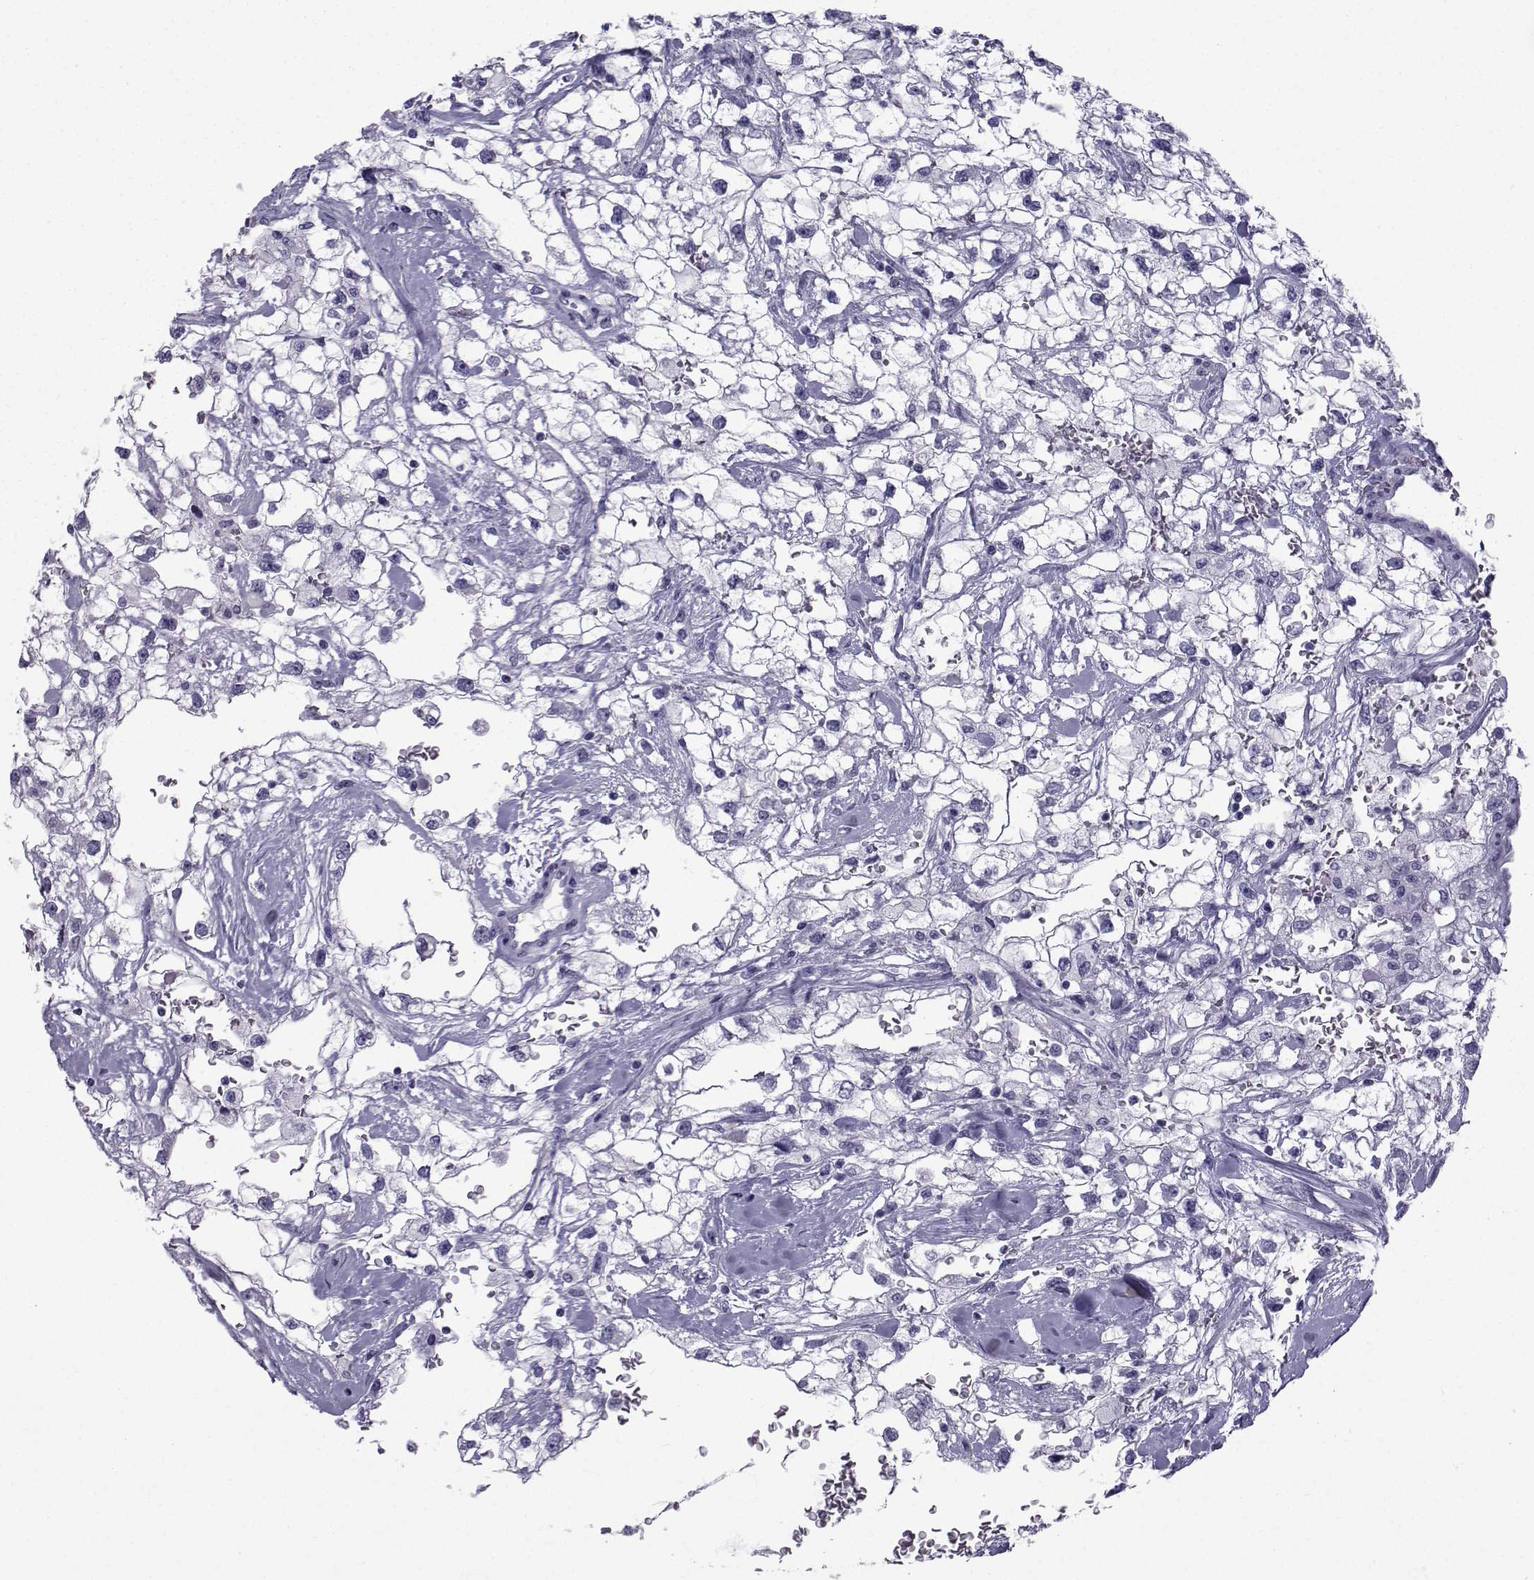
{"staining": {"intensity": "negative", "quantity": "none", "location": "none"}, "tissue": "renal cancer", "cell_type": "Tumor cells", "image_type": "cancer", "snomed": [{"axis": "morphology", "description": "Adenocarcinoma, NOS"}, {"axis": "topography", "description": "Kidney"}], "caption": "Tumor cells show no significant positivity in adenocarcinoma (renal).", "gene": "SPANXD", "patient": {"sex": "male", "age": 59}}